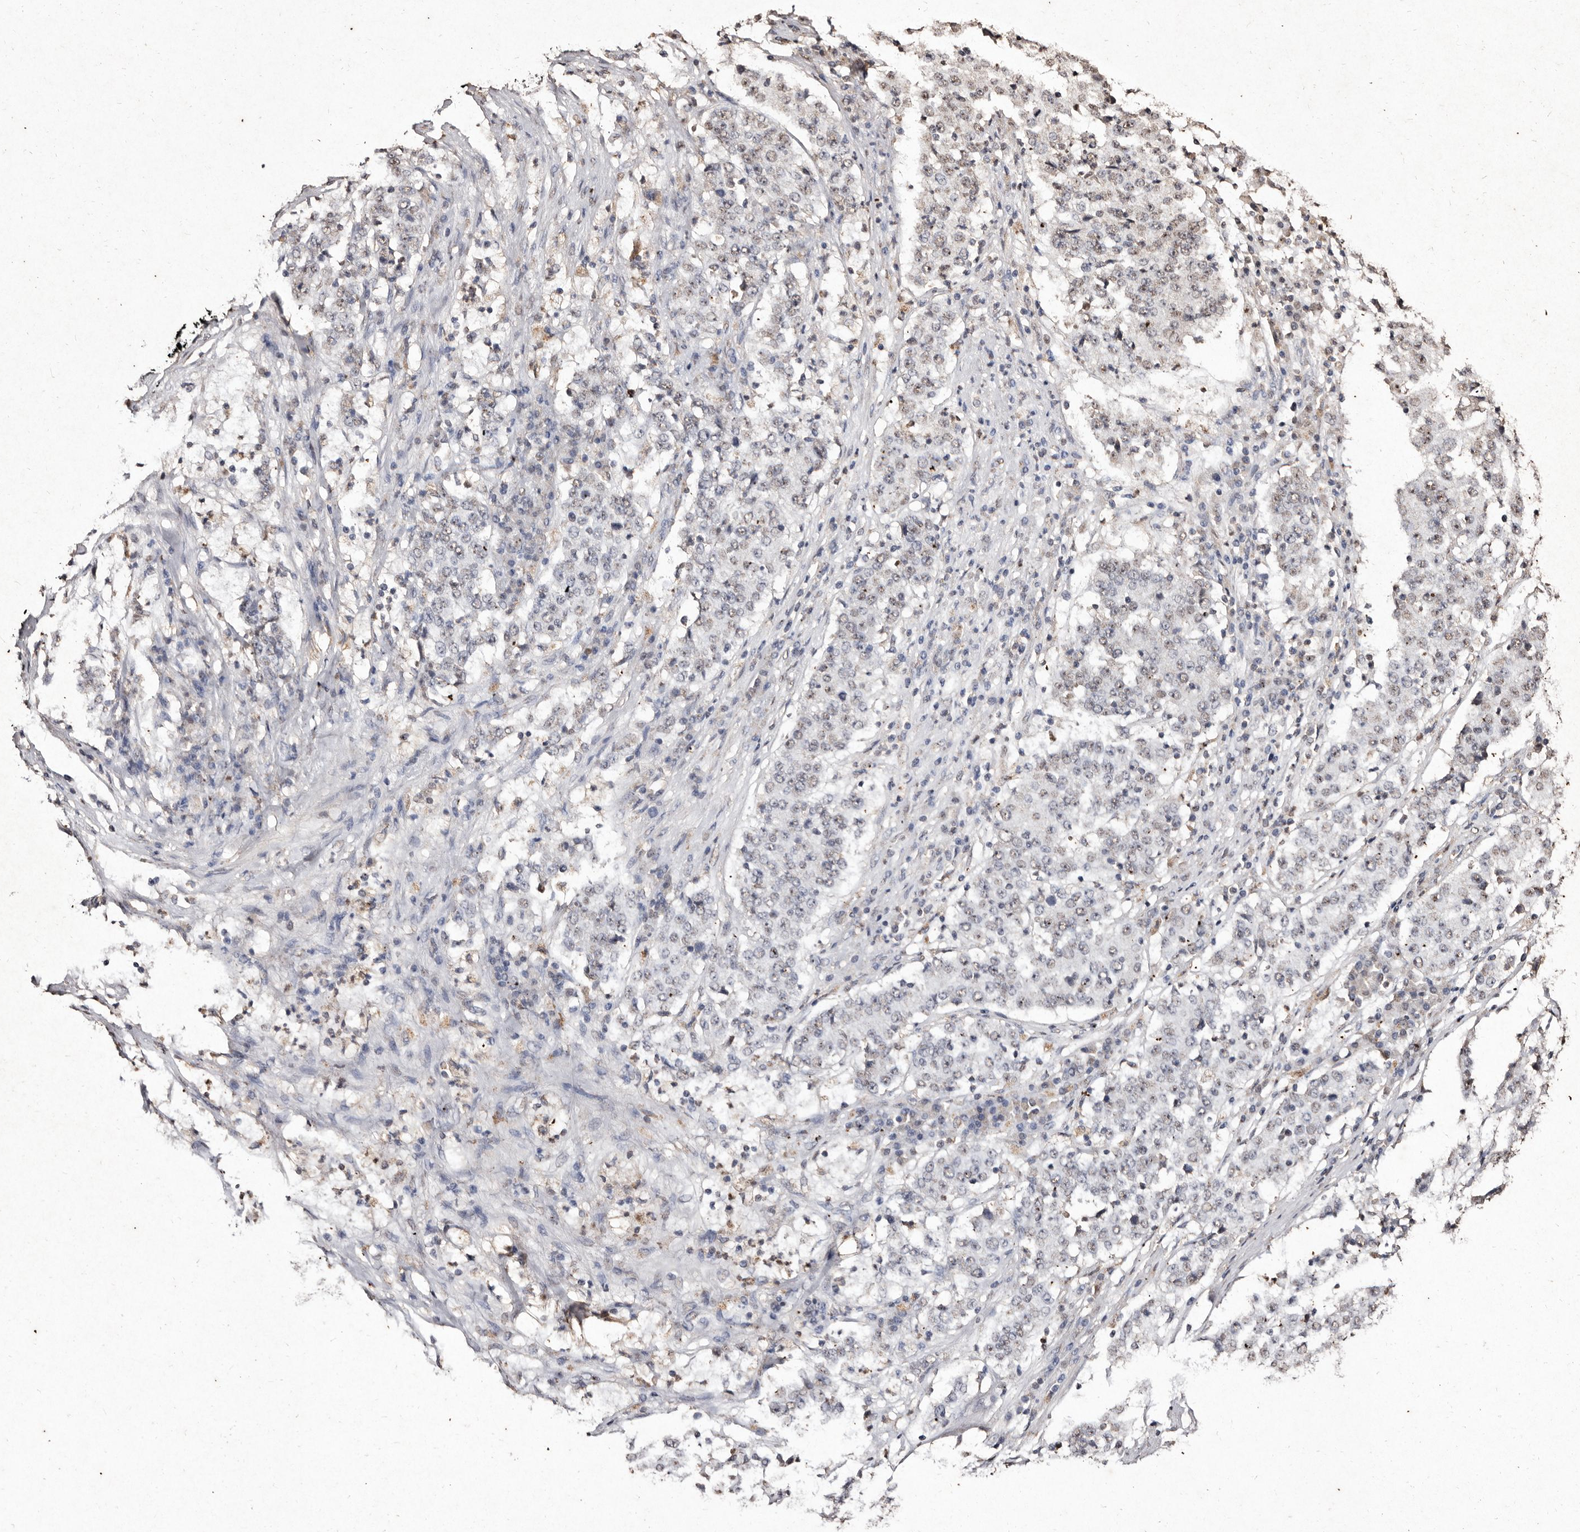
{"staining": {"intensity": "weak", "quantity": "<25%", "location": "nuclear"}, "tissue": "stomach cancer", "cell_type": "Tumor cells", "image_type": "cancer", "snomed": [{"axis": "morphology", "description": "Adenocarcinoma, NOS"}, {"axis": "topography", "description": "Stomach"}], "caption": "IHC histopathology image of neoplastic tissue: stomach cancer stained with DAB demonstrates no significant protein positivity in tumor cells. (Brightfield microscopy of DAB (3,3'-diaminobenzidine) immunohistochemistry (IHC) at high magnification).", "gene": "ERBB4", "patient": {"sex": "male", "age": 59}}